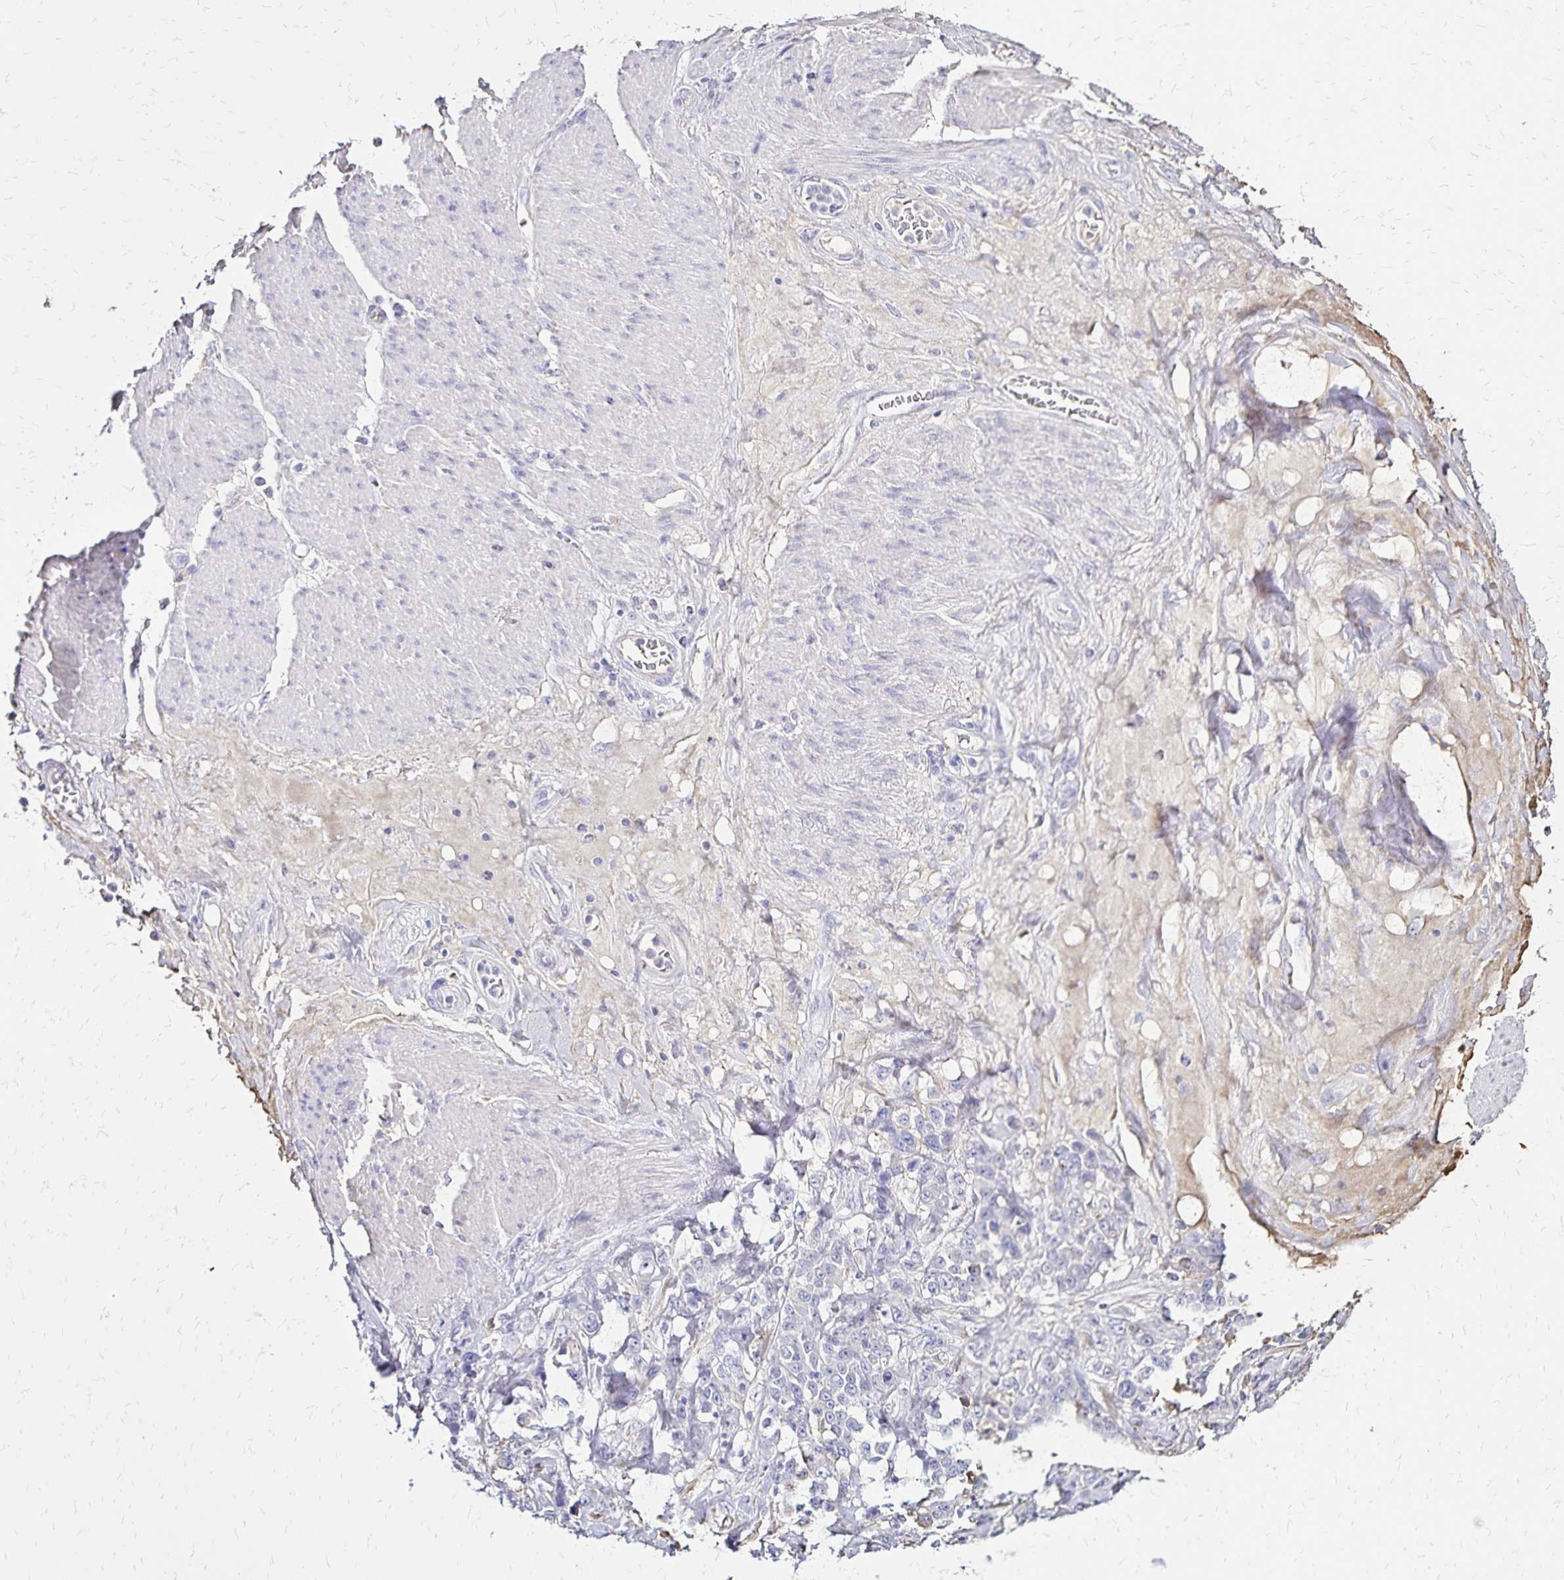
{"staining": {"intensity": "negative", "quantity": "none", "location": "none"}, "tissue": "stomach cancer", "cell_type": "Tumor cells", "image_type": "cancer", "snomed": [{"axis": "morphology", "description": "Adenocarcinoma, NOS"}, {"axis": "topography", "description": "Stomach"}], "caption": "Stomach cancer (adenocarcinoma) was stained to show a protein in brown. There is no significant positivity in tumor cells. The staining was performed using DAB (3,3'-diaminobenzidine) to visualize the protein expression in brown, while the nuclei were stained in blue with hematoxylin (Magnification: 20x).", "gene": "KISS1", "patient": {"sex": "female", "age": 79}}